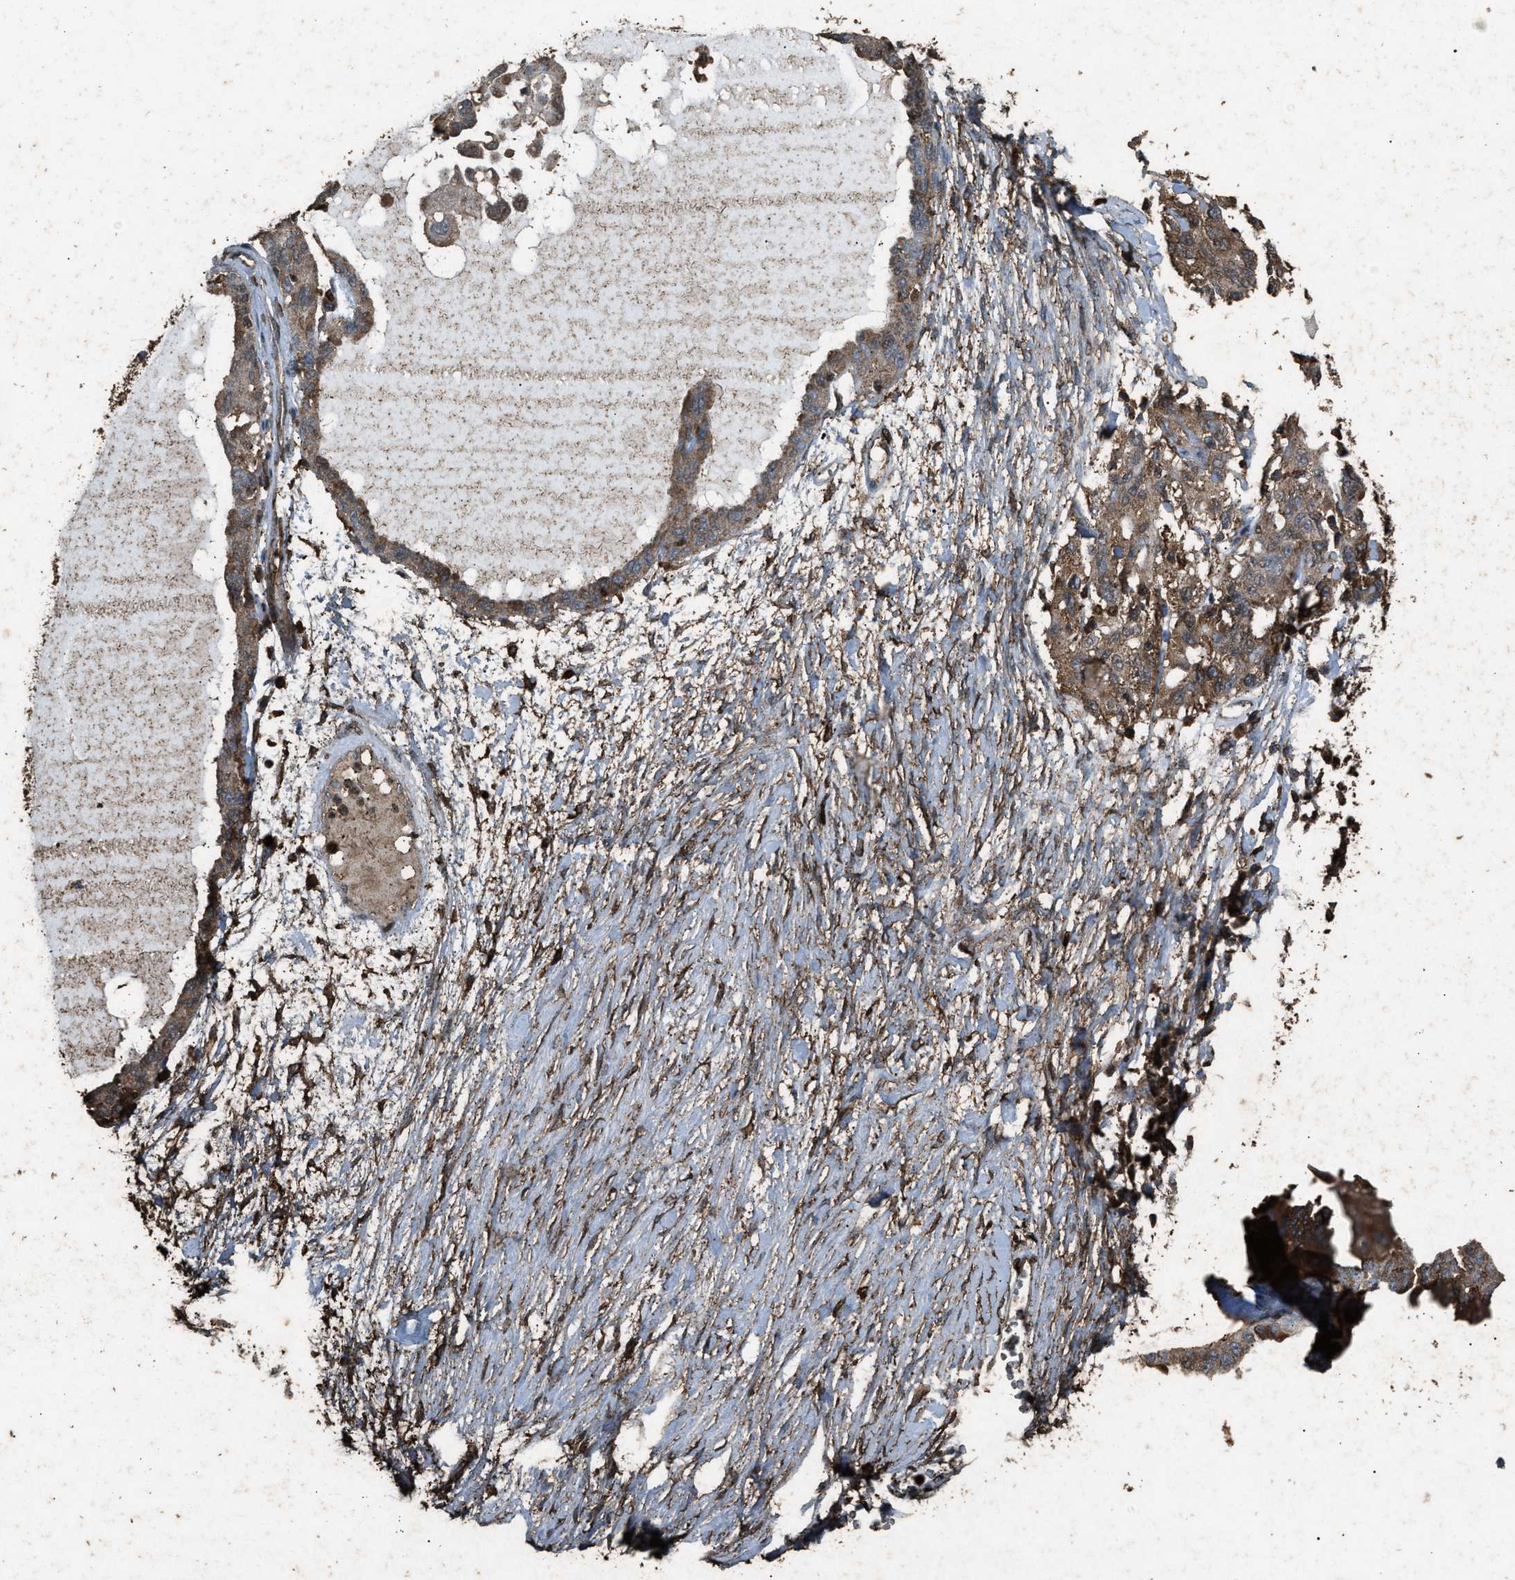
{"staining": {"intensity": "moderate", "quantity": ">75%", "location": "cytoplasmic/membranous"}, "tissue": "ovarian cancer", "cell_type": "Tumor cells", "image_type": "cancer", "snomed": [{"axis": "morphology", "description": "Cystadenocarcinoma, serous, NOS"}, {"axis": "topography", "description": "Ovary"}], "caption": "Tumor cells exhibit moderate cytoplasmic/membranous staining in about >75% of cells in ovarian serous cystadenocarcinoma.", "gene": "PSMD1", "patient": {"sex": "female", "age": 82}}